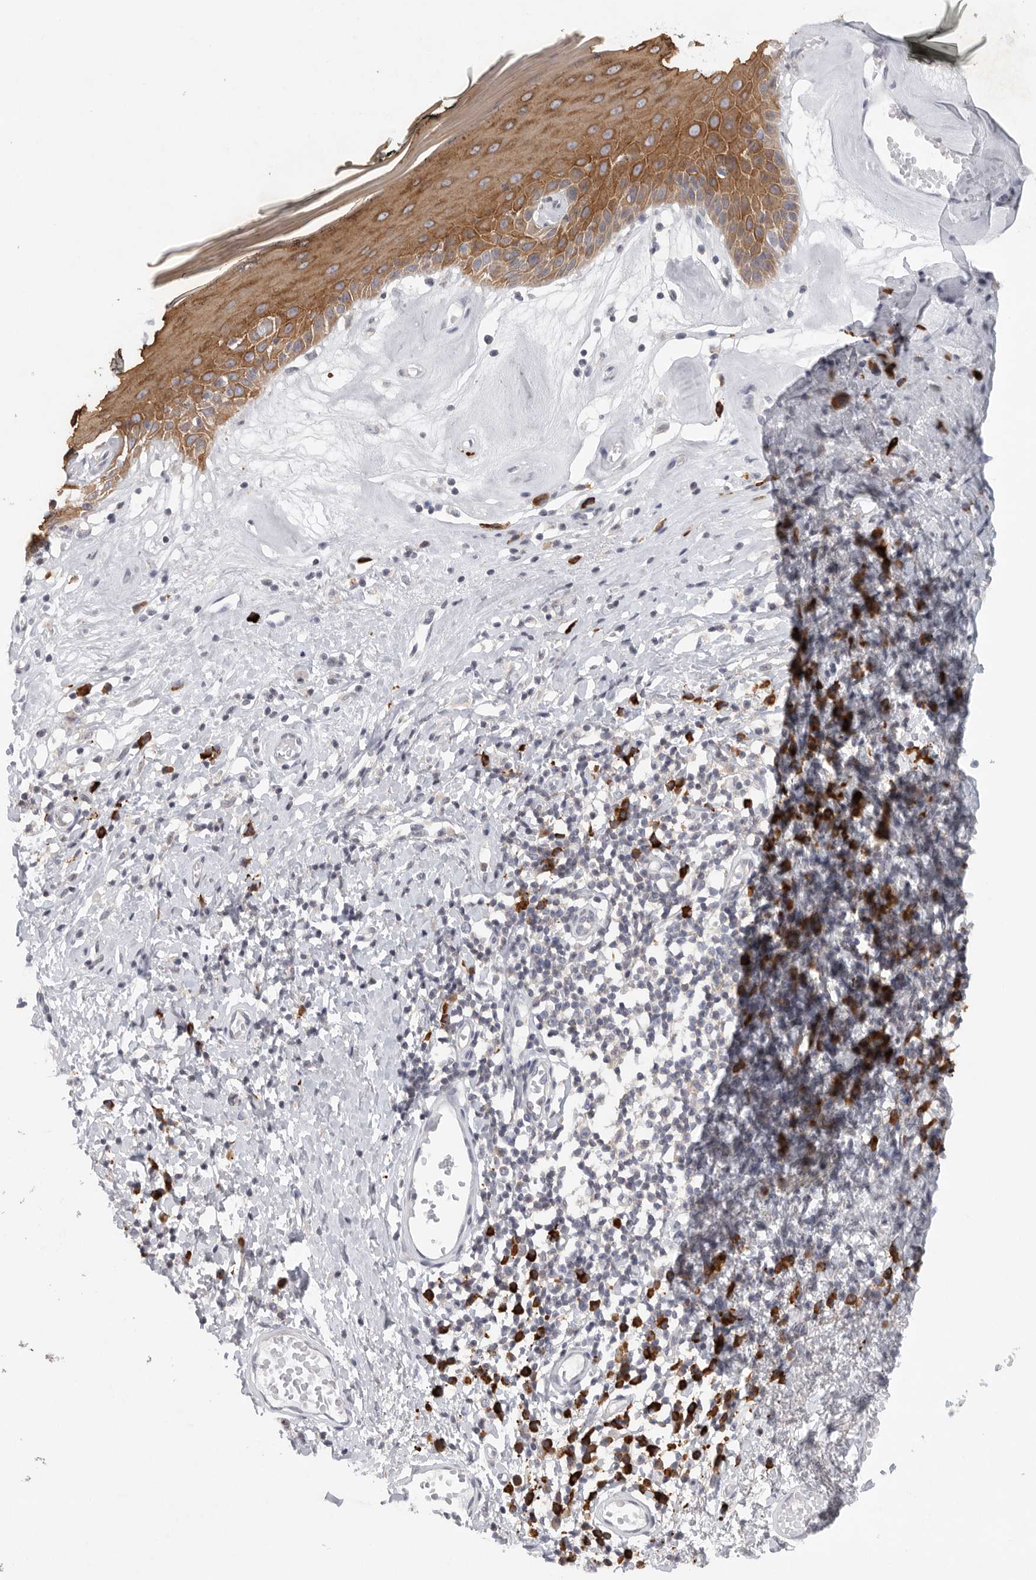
{"staining": {"intensity": "moderate", "quantity": "25%-75%", "location": "cytoplasmic/membranous"}, "tissue": "skin", "cell_type": "Epidermal cells", "image_type": "normal", "snomed": [{"axis": "morphology", "description": "Normal tissue, NOS"}, {"axis": "morphology", "description": "Inflammation, NOS"}, {"axis": "topography", "description": "Vulva"}], "caption": "High-magnification brightfield microscopy of benign skin stained with DAB (brown) and counterstained with hematoxylin (blue). epidermal cells exhibit moderate cytoplasmic/membranous positivity is identified in about25%-75% of cells. (DAB (3,3'-diaminobenzidine) IHC with brightfield microscopy, high magnification).", "gene": "TMEM69", "patient": {"sex": "female", "age": 84}}